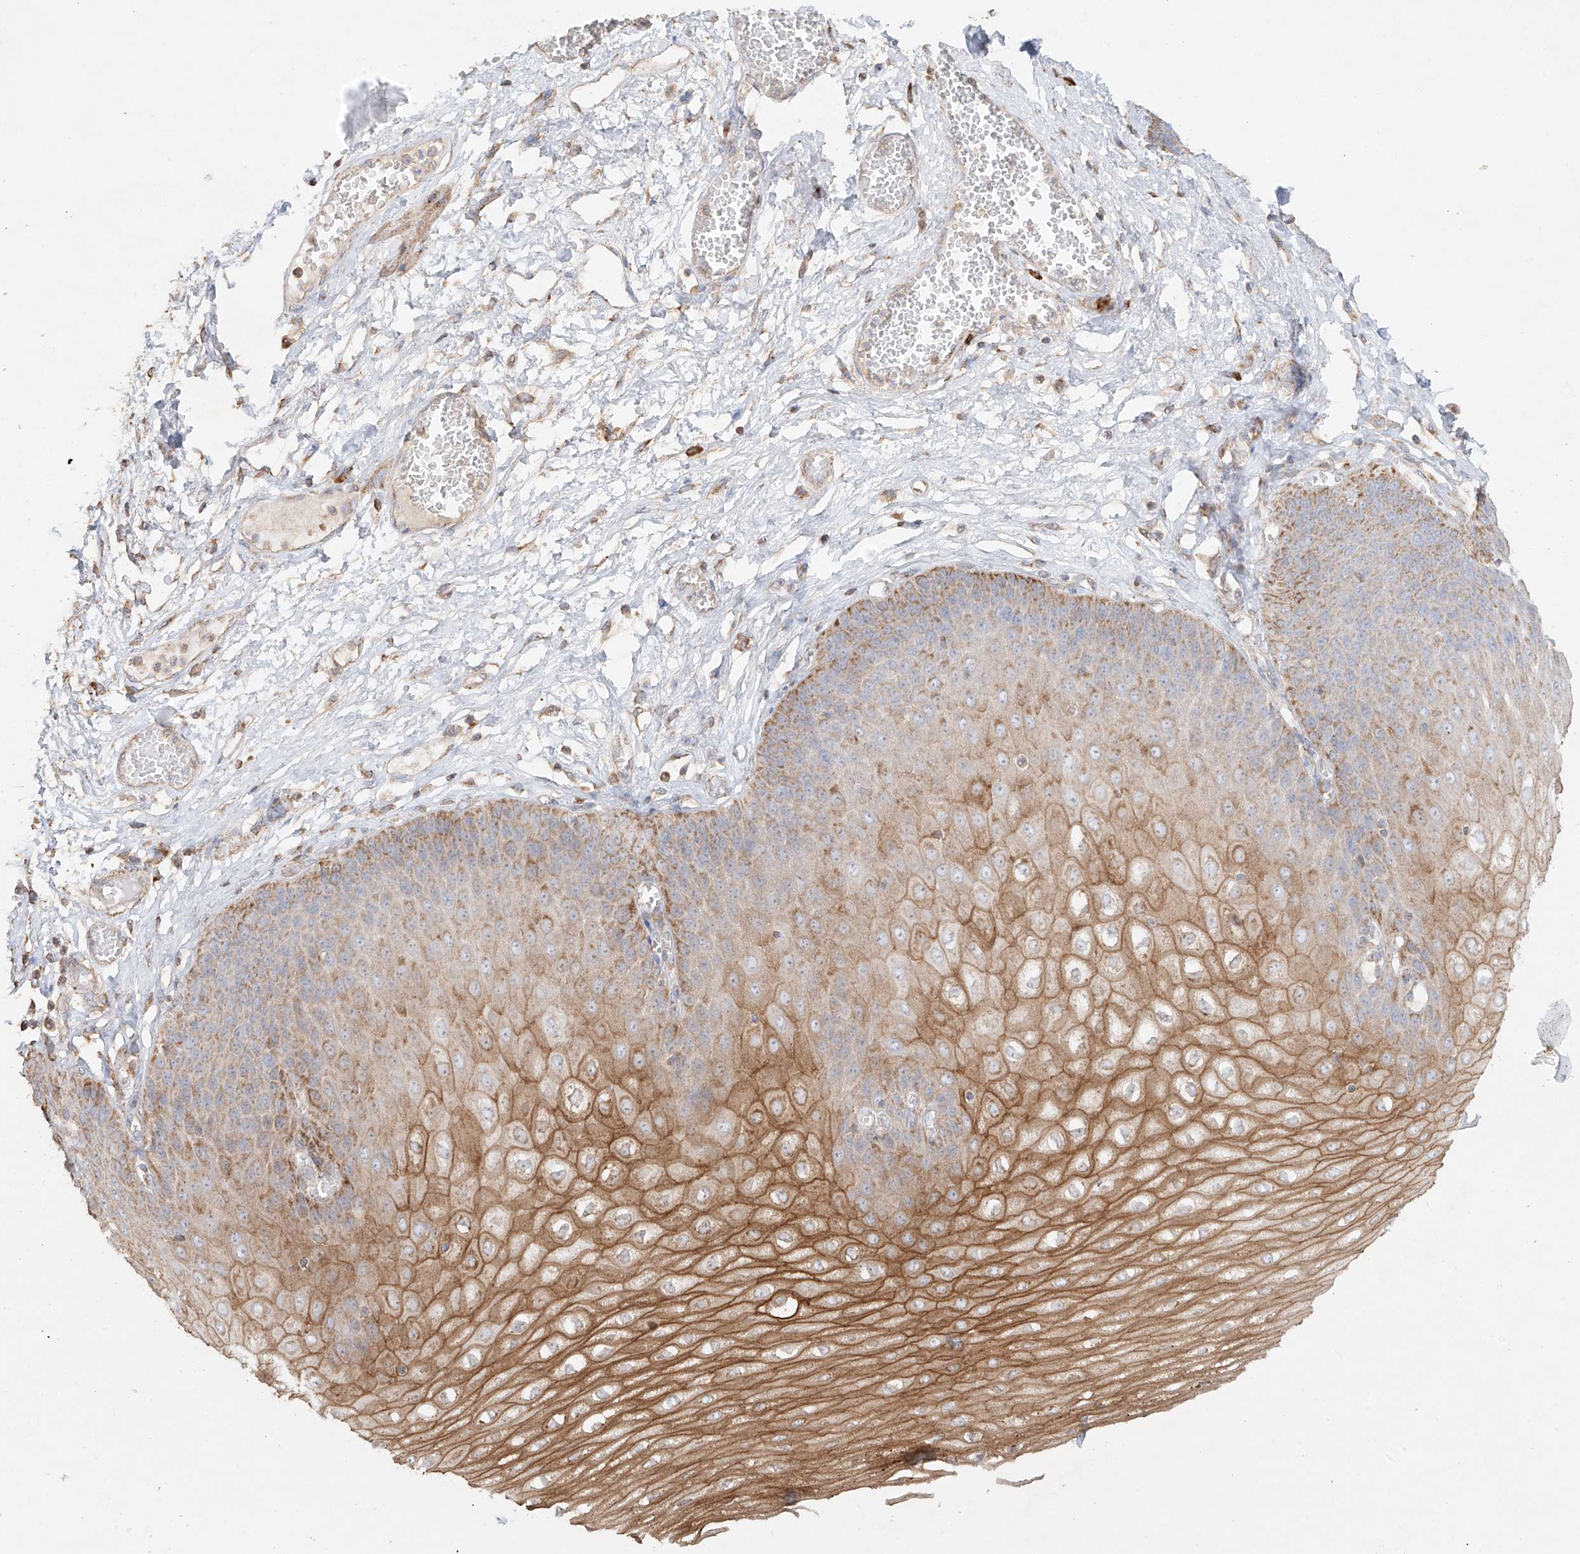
{"staining": {"intensity": "moderate", "quantity": ">75%", "location": "cytoplasmic/membranous"}, "tissue": "esophagus", "cell_type": "Squamous epithelial cells", "image_type": "normal", "snomed": [{"axis": "morphology", "description": "Normal tissue, NOS"}, {"axis": "topography", "description": "Esophagus"}], "caption": "Esophagus stained with immunohistochemistry exhibits moderate cytoplasmic/membranous positivity in about >75% of squamous epithelial cells.", "gene": "COLGALT2", "patient": {"sex": "male", "age": 60}}